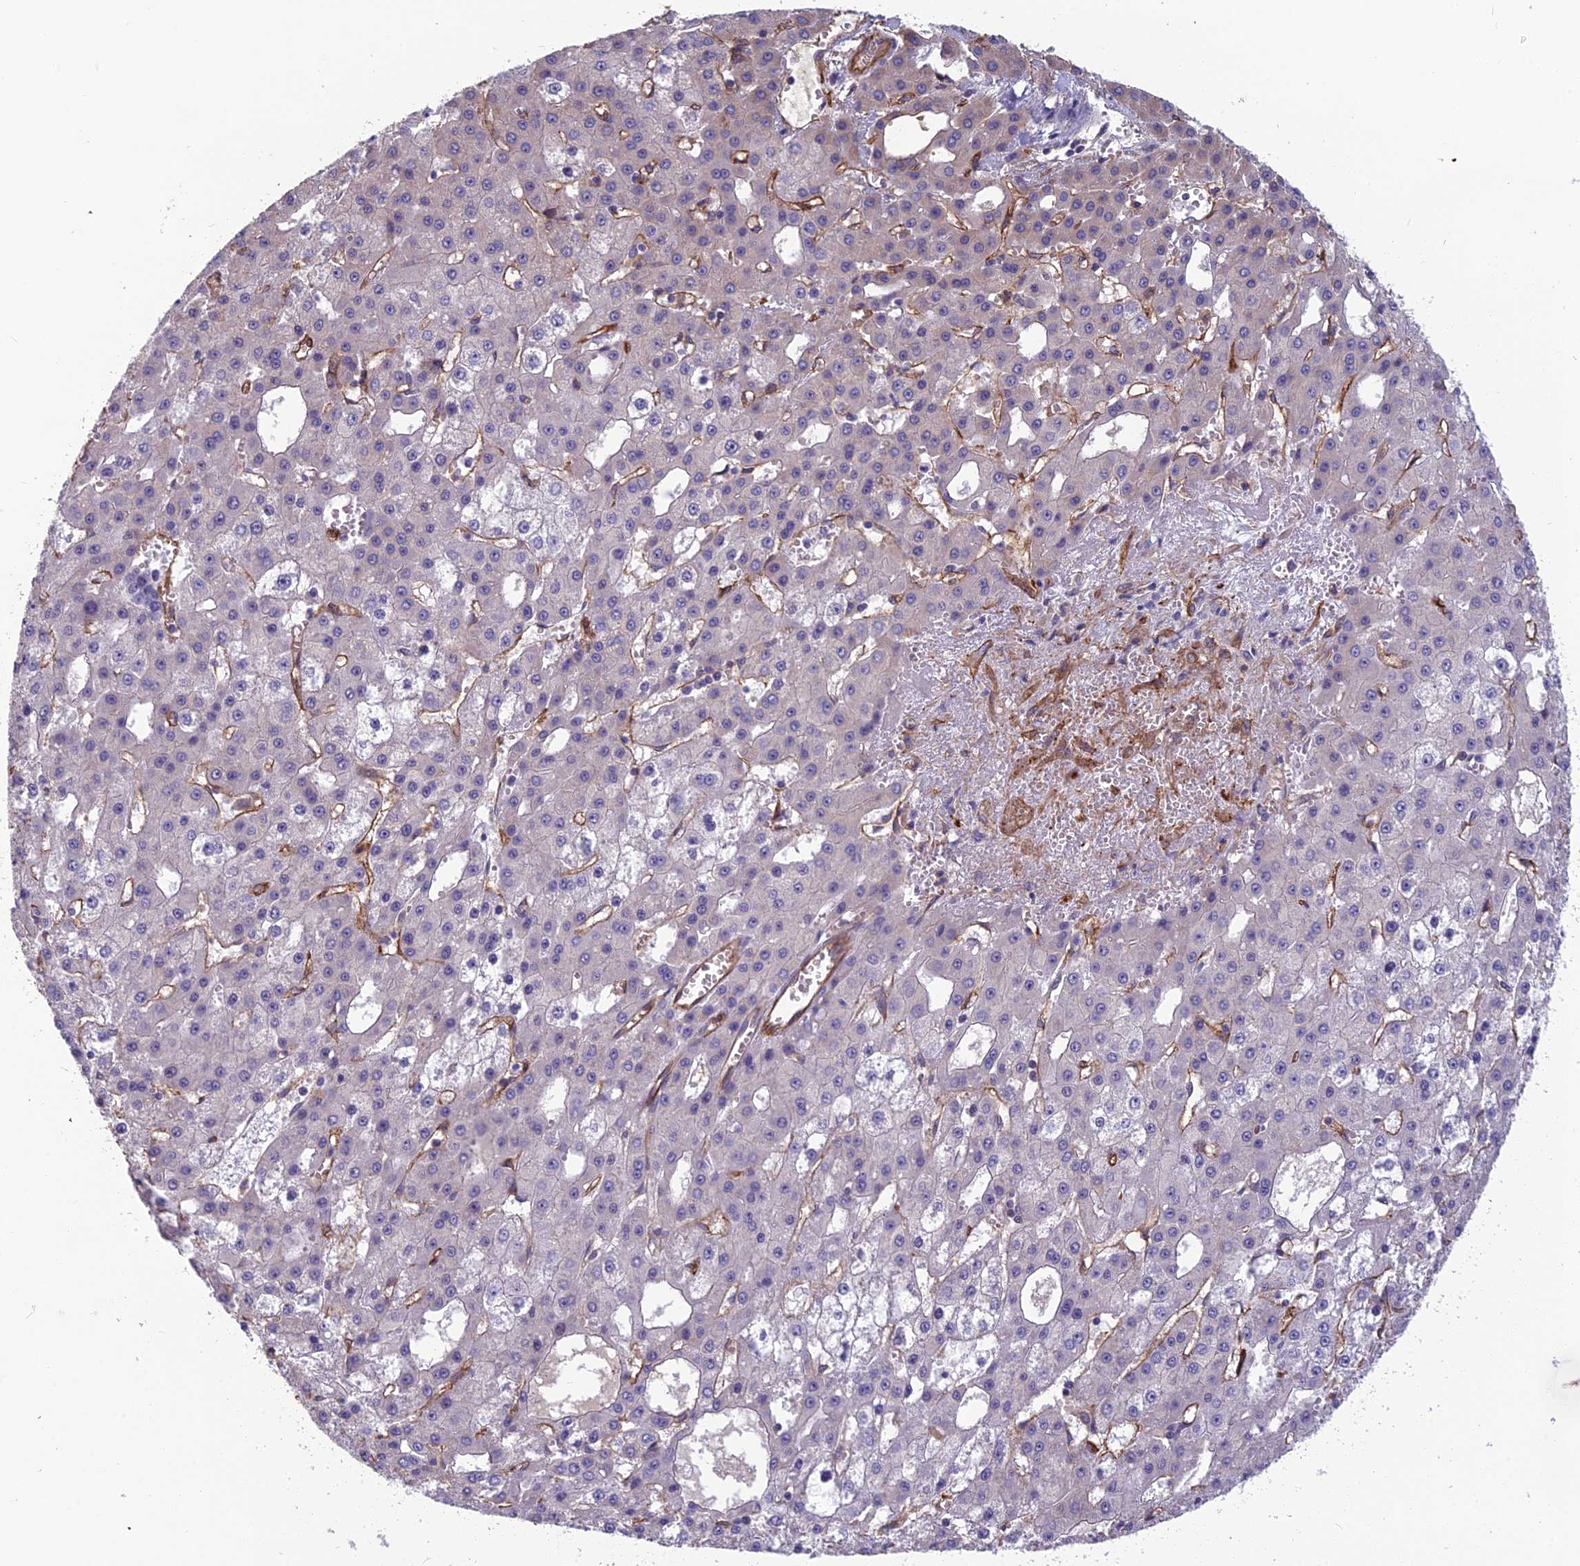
{"staining": {"intensity": "negative", "quantity": "none", "location": "none"}, "tissue": "liver cancer", "cell_type": "Tumor cells", "image_type": "cancer", "snomed": [{"axis": "morphology", "description": "Carcinoma, Hepatocellular, NOS"}, {"axis": "topography", "description": "Liver"}], "caption": "The immunohistochemistry image has no significant staining in tumor cells of hepatocellular carcinoma (liver) tissue.", "gene": "TSPAN15", "patient": {"sex": "male", "age": 47}}